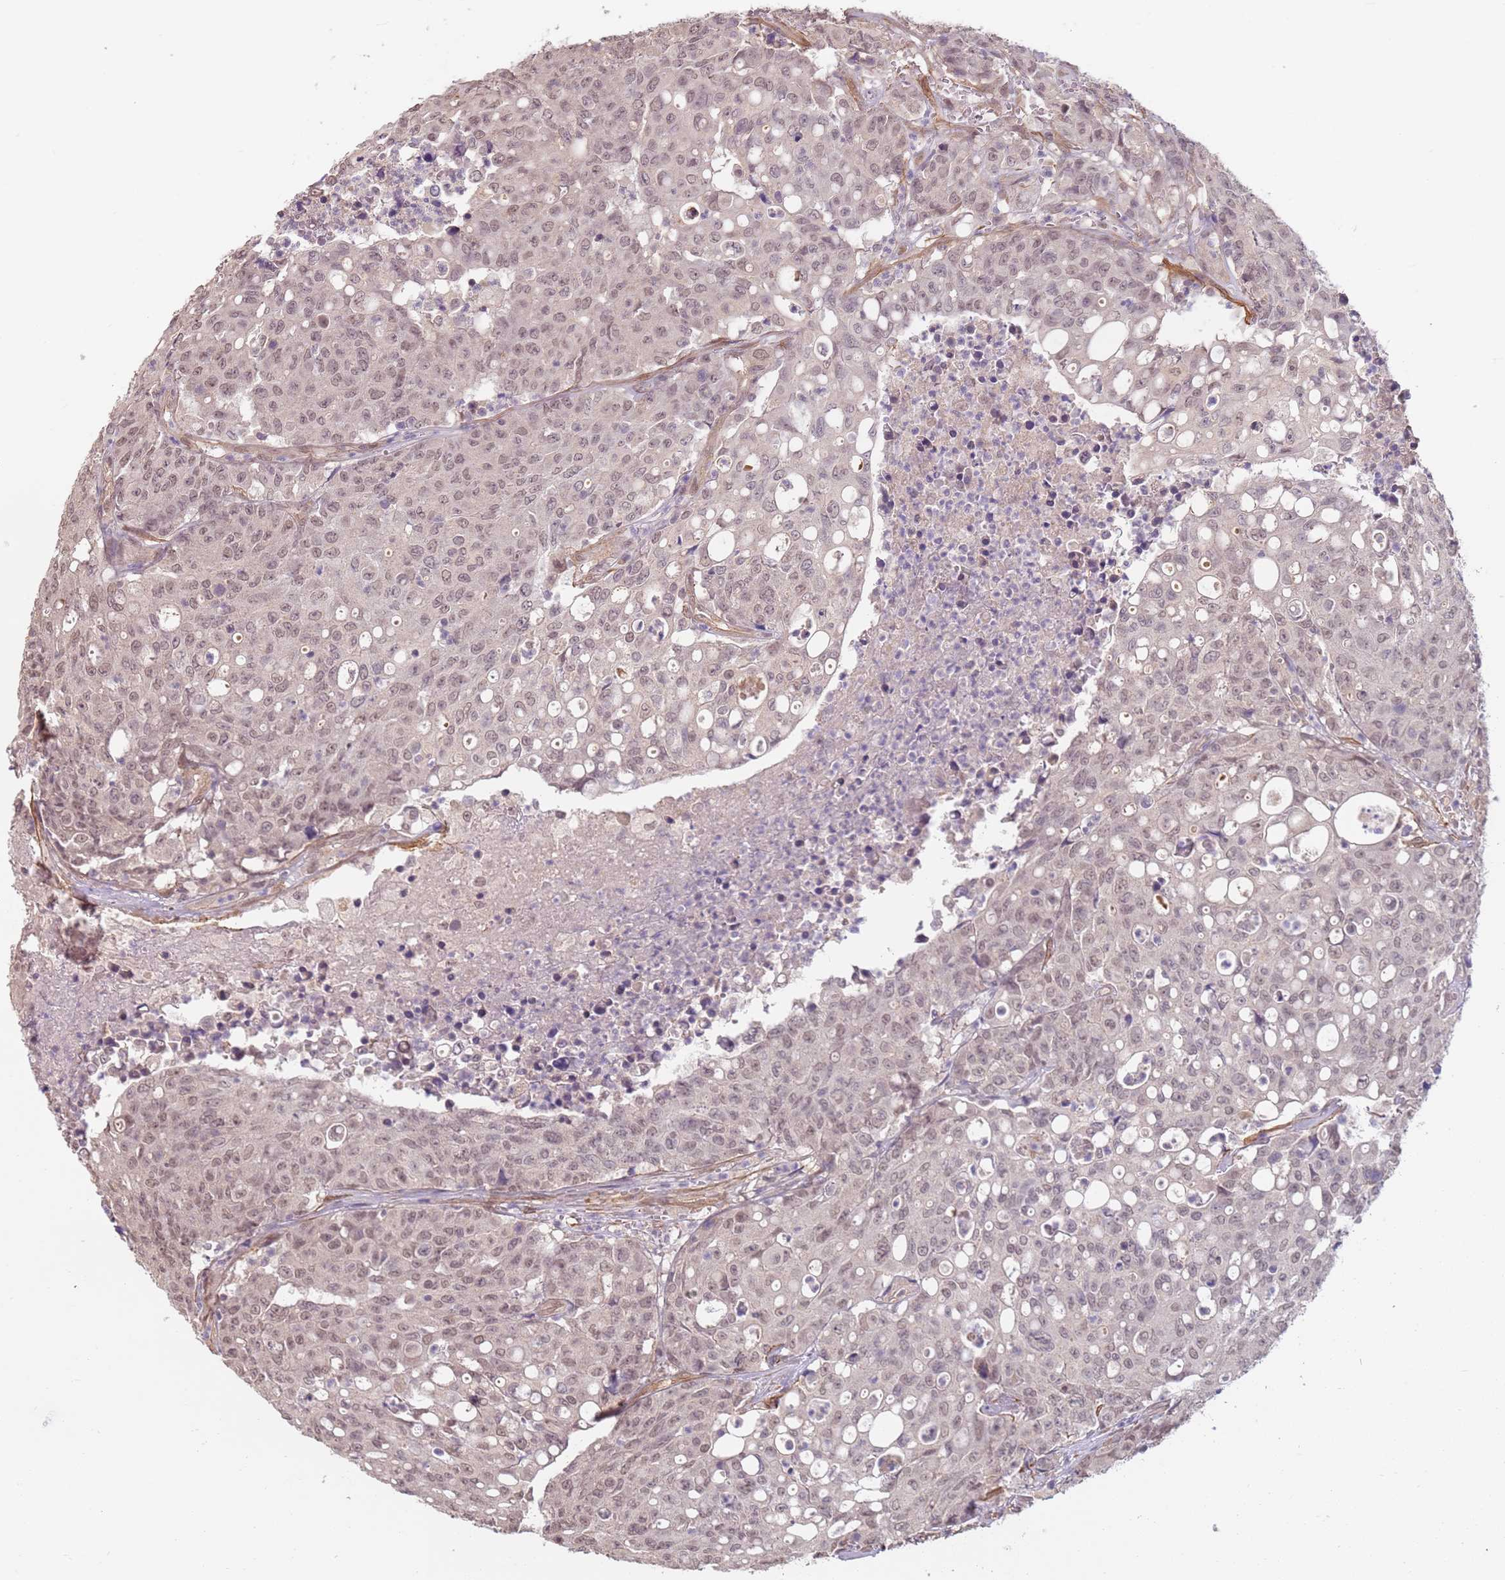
{"staining": {"intensity": "moderate", "quantity": ">75%", "location": "nuclear"}, "tissue": "colorectal cancer", "cell_type": "Tumor cells", "image_type": "cancer", "snomed": [{"axis": "morphology", "description": "Adenocarcinoma, NOS"}, {"axis": "topography", "description": "Colon"}], "caption": "Immunohistochemical staining of human colorectal cancer (adenocarcinoma) displays medium levels of moderate nuclear staining in approximately >75% of tumor cells.", "gene": "WDR93", "patient": {"sex": "male", "age": 51}}